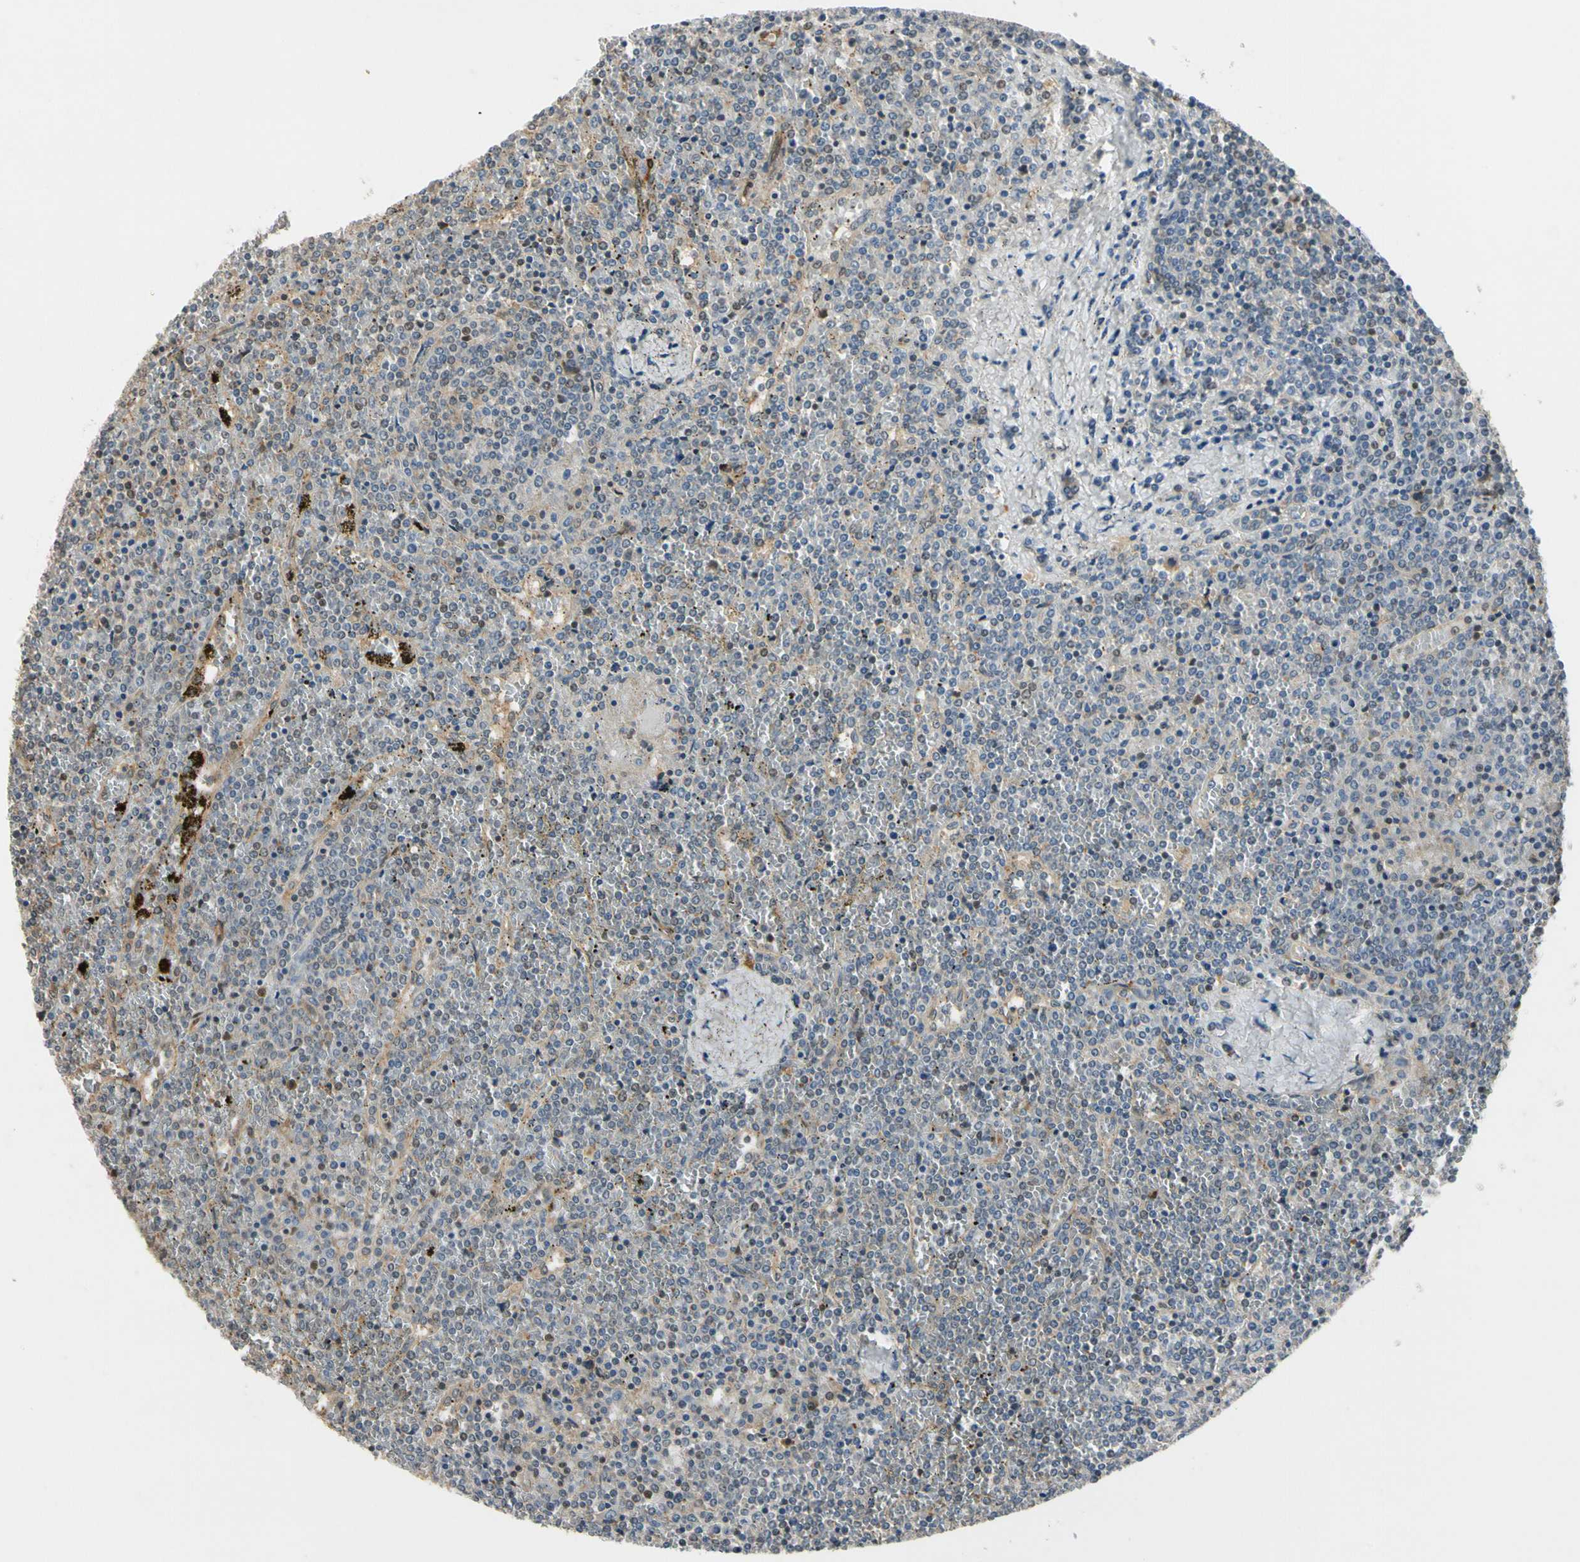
{"staining": {"intensity": "weak", "quantity": ">75%", "location": "cytoplasmic/membranous,nuclear"}, "tissue": "lymphoma", "cell_type": "Tumor cells", "image_type": "cancer", "snomed": [{"axis": "morphology", "description": "Malignant lymphoma, non-Hodgkin's type, Low grade"}, {"axis": "topography", "description": "Spleen"}], "caption": "Approximately >75% of tumor cells in lymphoma reveal weak cytoplasmic/membranous and nuclear protein staining as visualized by brown immunohistochemical staining.", "gene": "RASGRF1", "patient": {"sex": "female", "age": 19}}